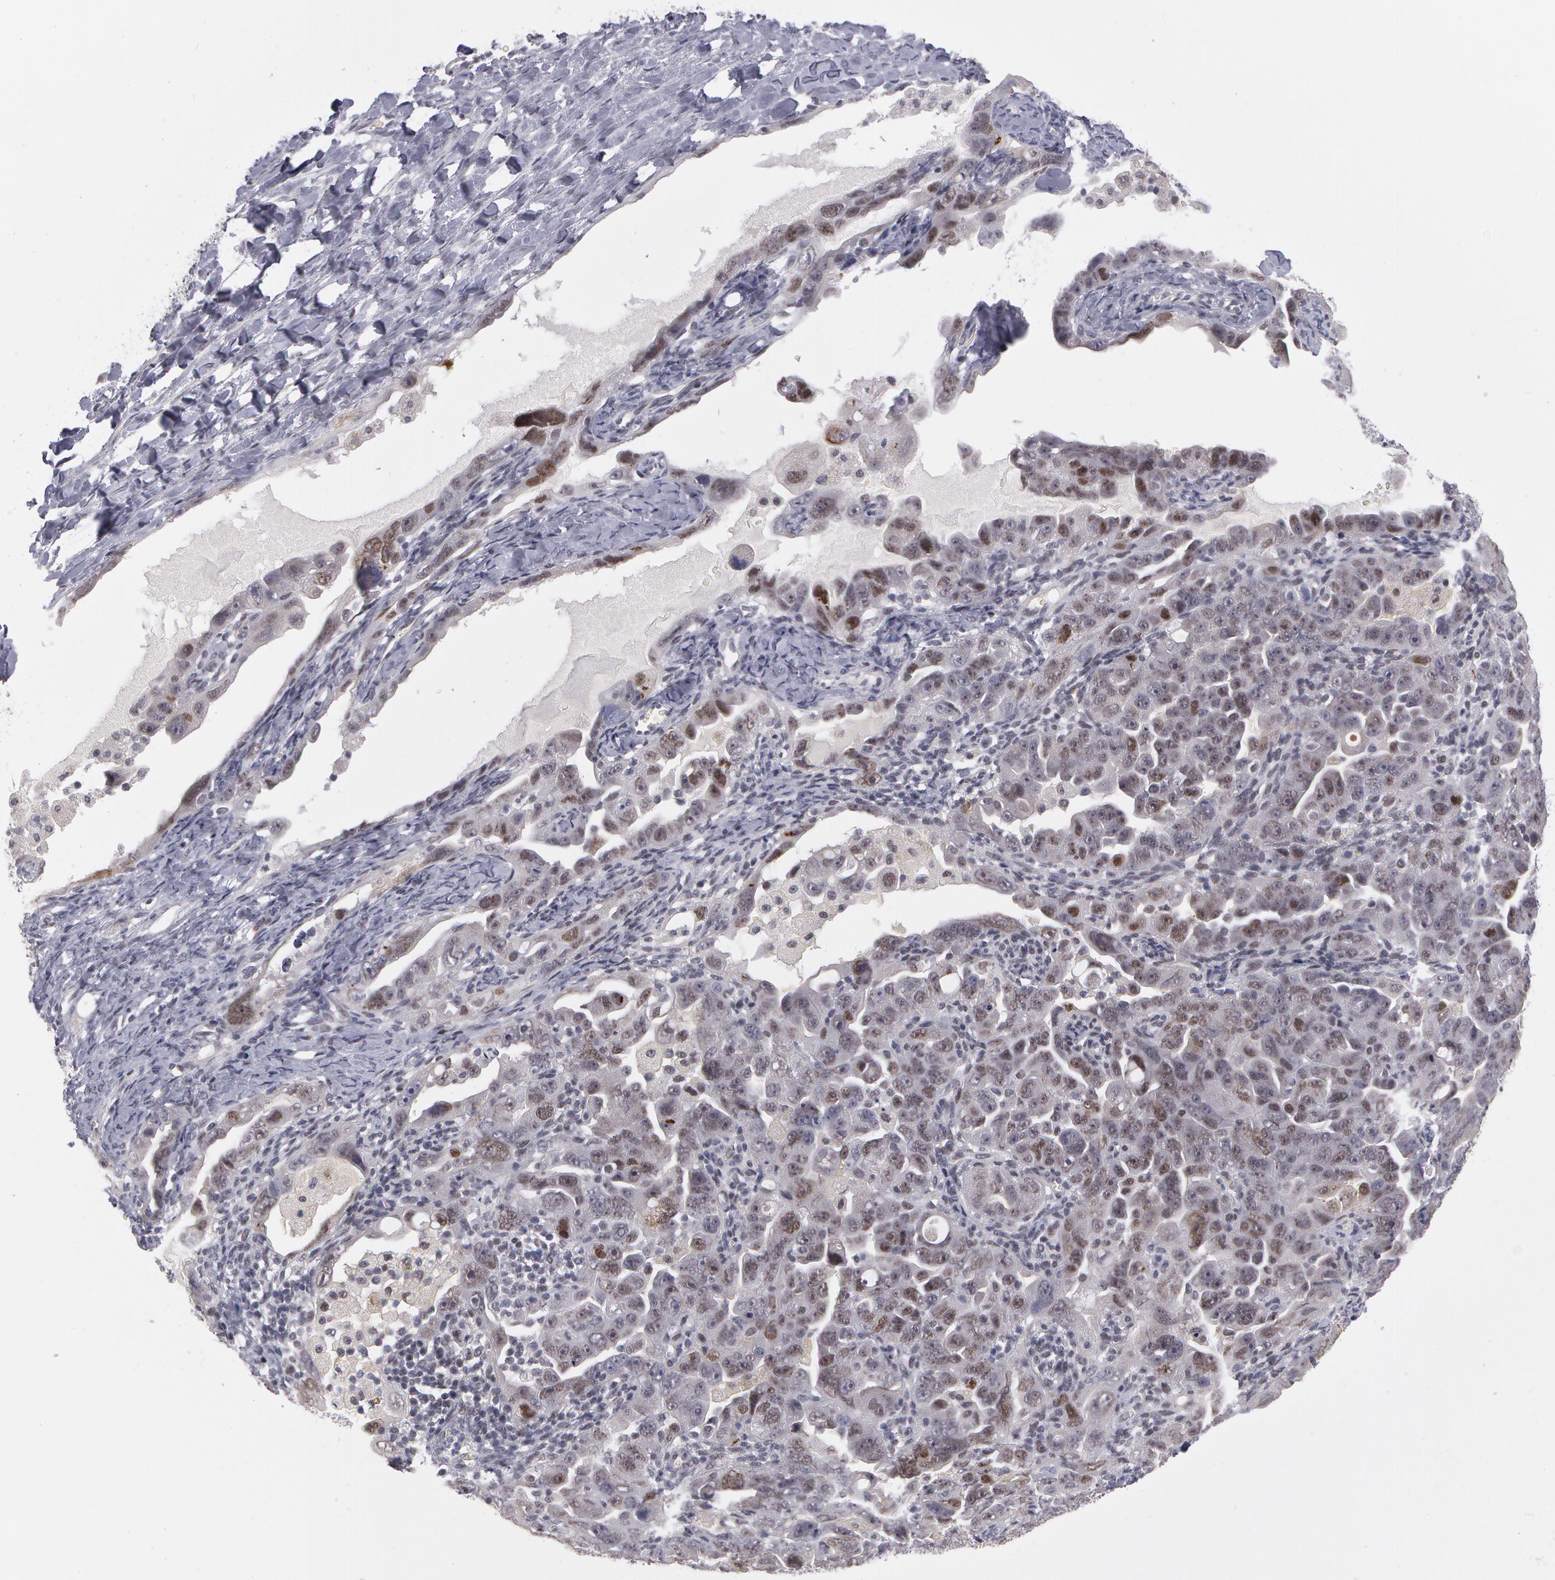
{"staining": {"intensity": "weak", "quantity": "<25%", "location": "nuclear"}, "tissue": "ovarian cancer", "cell_type": "Tumor cells", "image_type": "cancer", "snomed": [{"axis": "morphology", "description": "Cystadenocarcinoma, serous, NOS"}, {"axis": "topography", "description": "Ovary"}], "caption": "Immunohistochemistry micrograph of neoplastic tissue: human ovarian serous cystadenocarcinoma stained with DAB demonstrates no significant protein expression in tumor cells. Brightfield microscopy of immunohistochemistry (IHC) stained with DAB (brown) and hematoxylin (blue), captured at high magnification.", "gene": "PRICKLE1", "patient": {"sex": "female", "age": 66}}